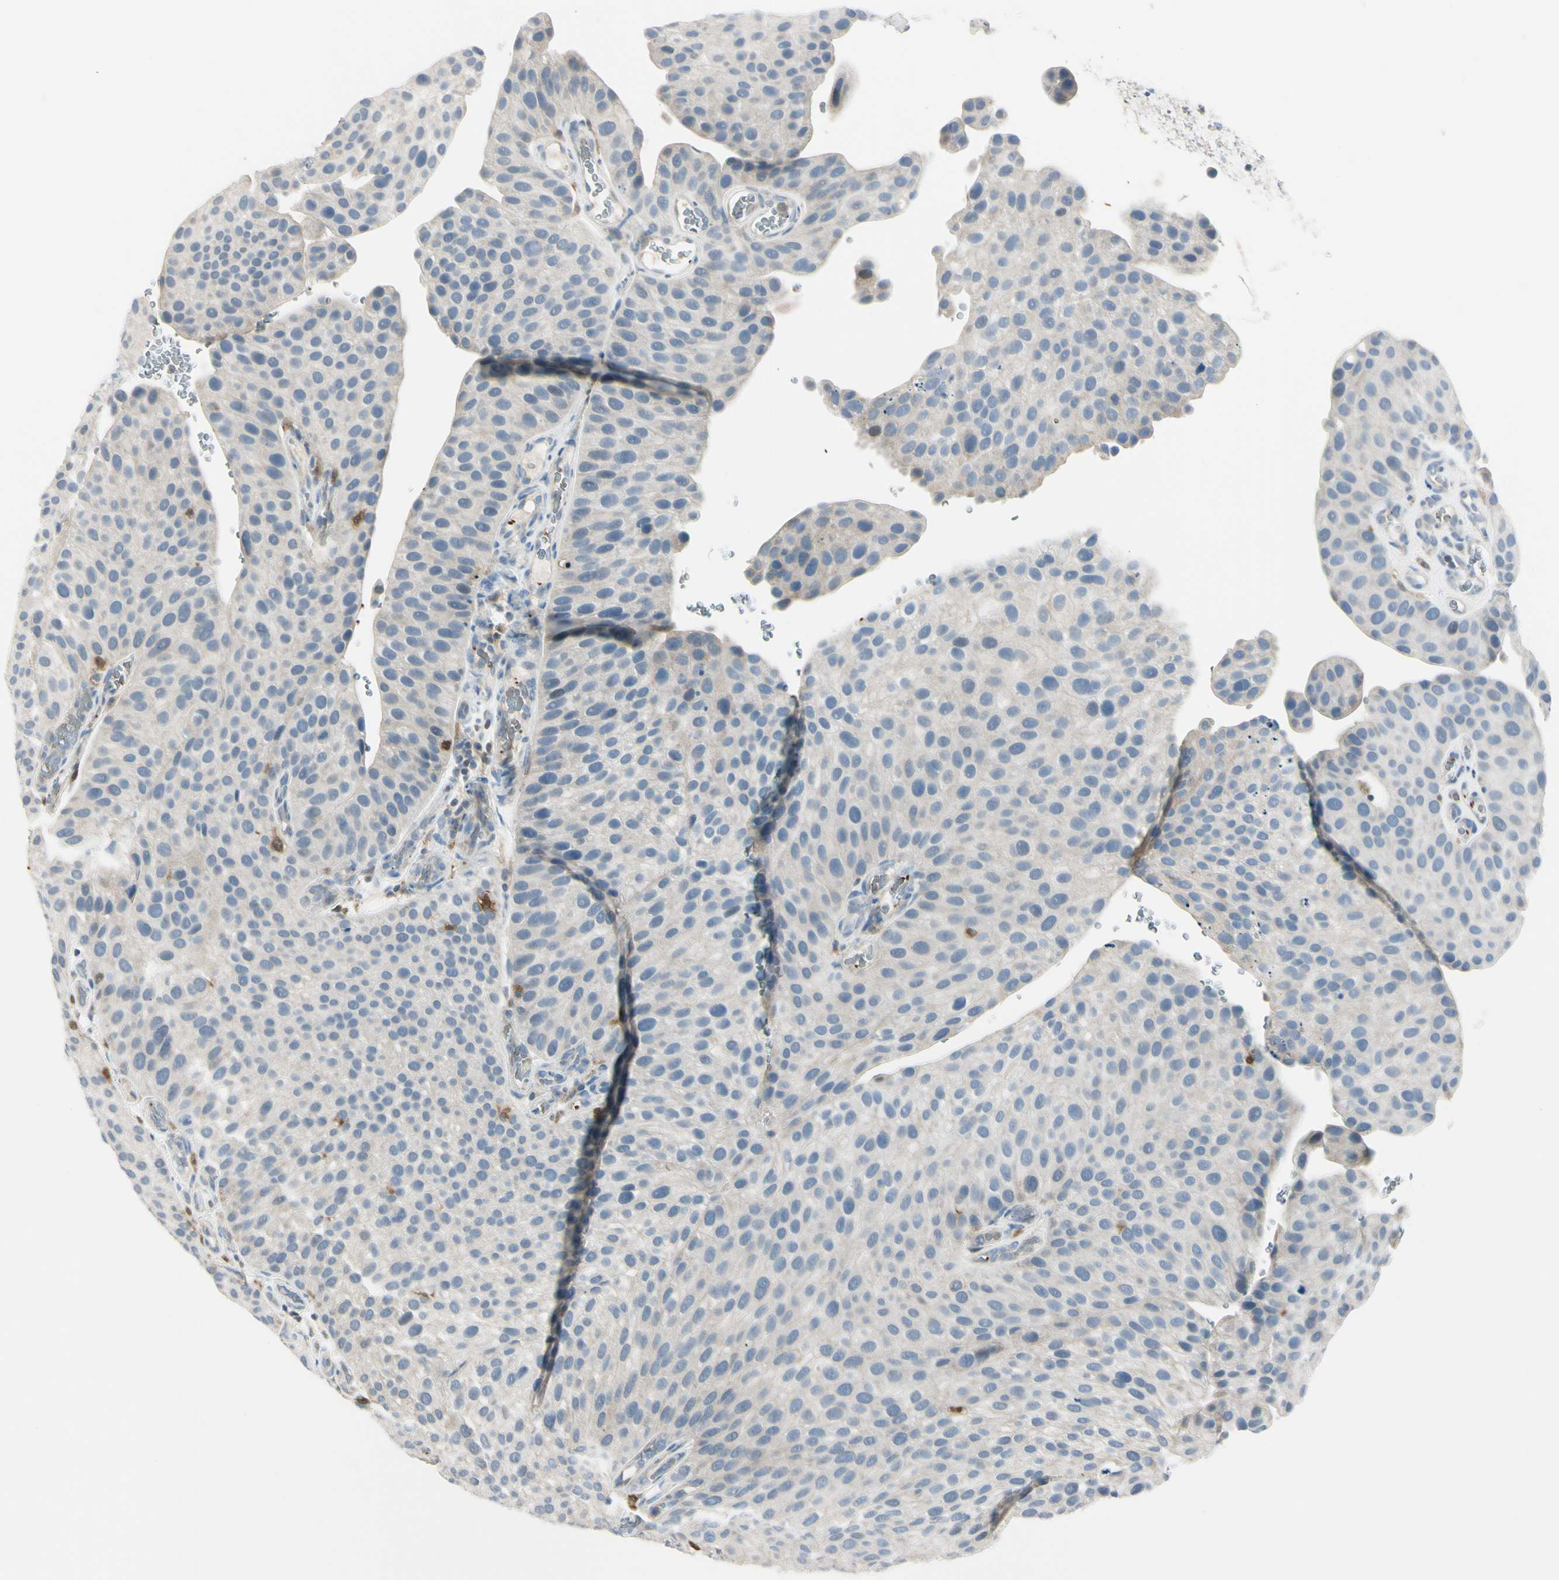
{"staining": {"intensity": "weak", "quantity": ">75%", "location": "cytoplasmic/membranous"}, "tissue": "urothelial cancer", "cell_type": "Tumor cells", "image_type": "cancer", "snomed": [{"axis": "morphology", "description": "Urothelial carcinoma, Low grade"}, {"axis": "topography", "description": "Smooth muscle"}, {"axis": "topography", "description": "Urinary bladder"}], "caption": "Immunohistochemical staining of human urothelial cancer exhibits low levels of weak cytoplasmic/membranous staining in approximately >75% of tumor cells.", "gene": "CYRIB", "patient": {"sex": "male", "age": 60}}